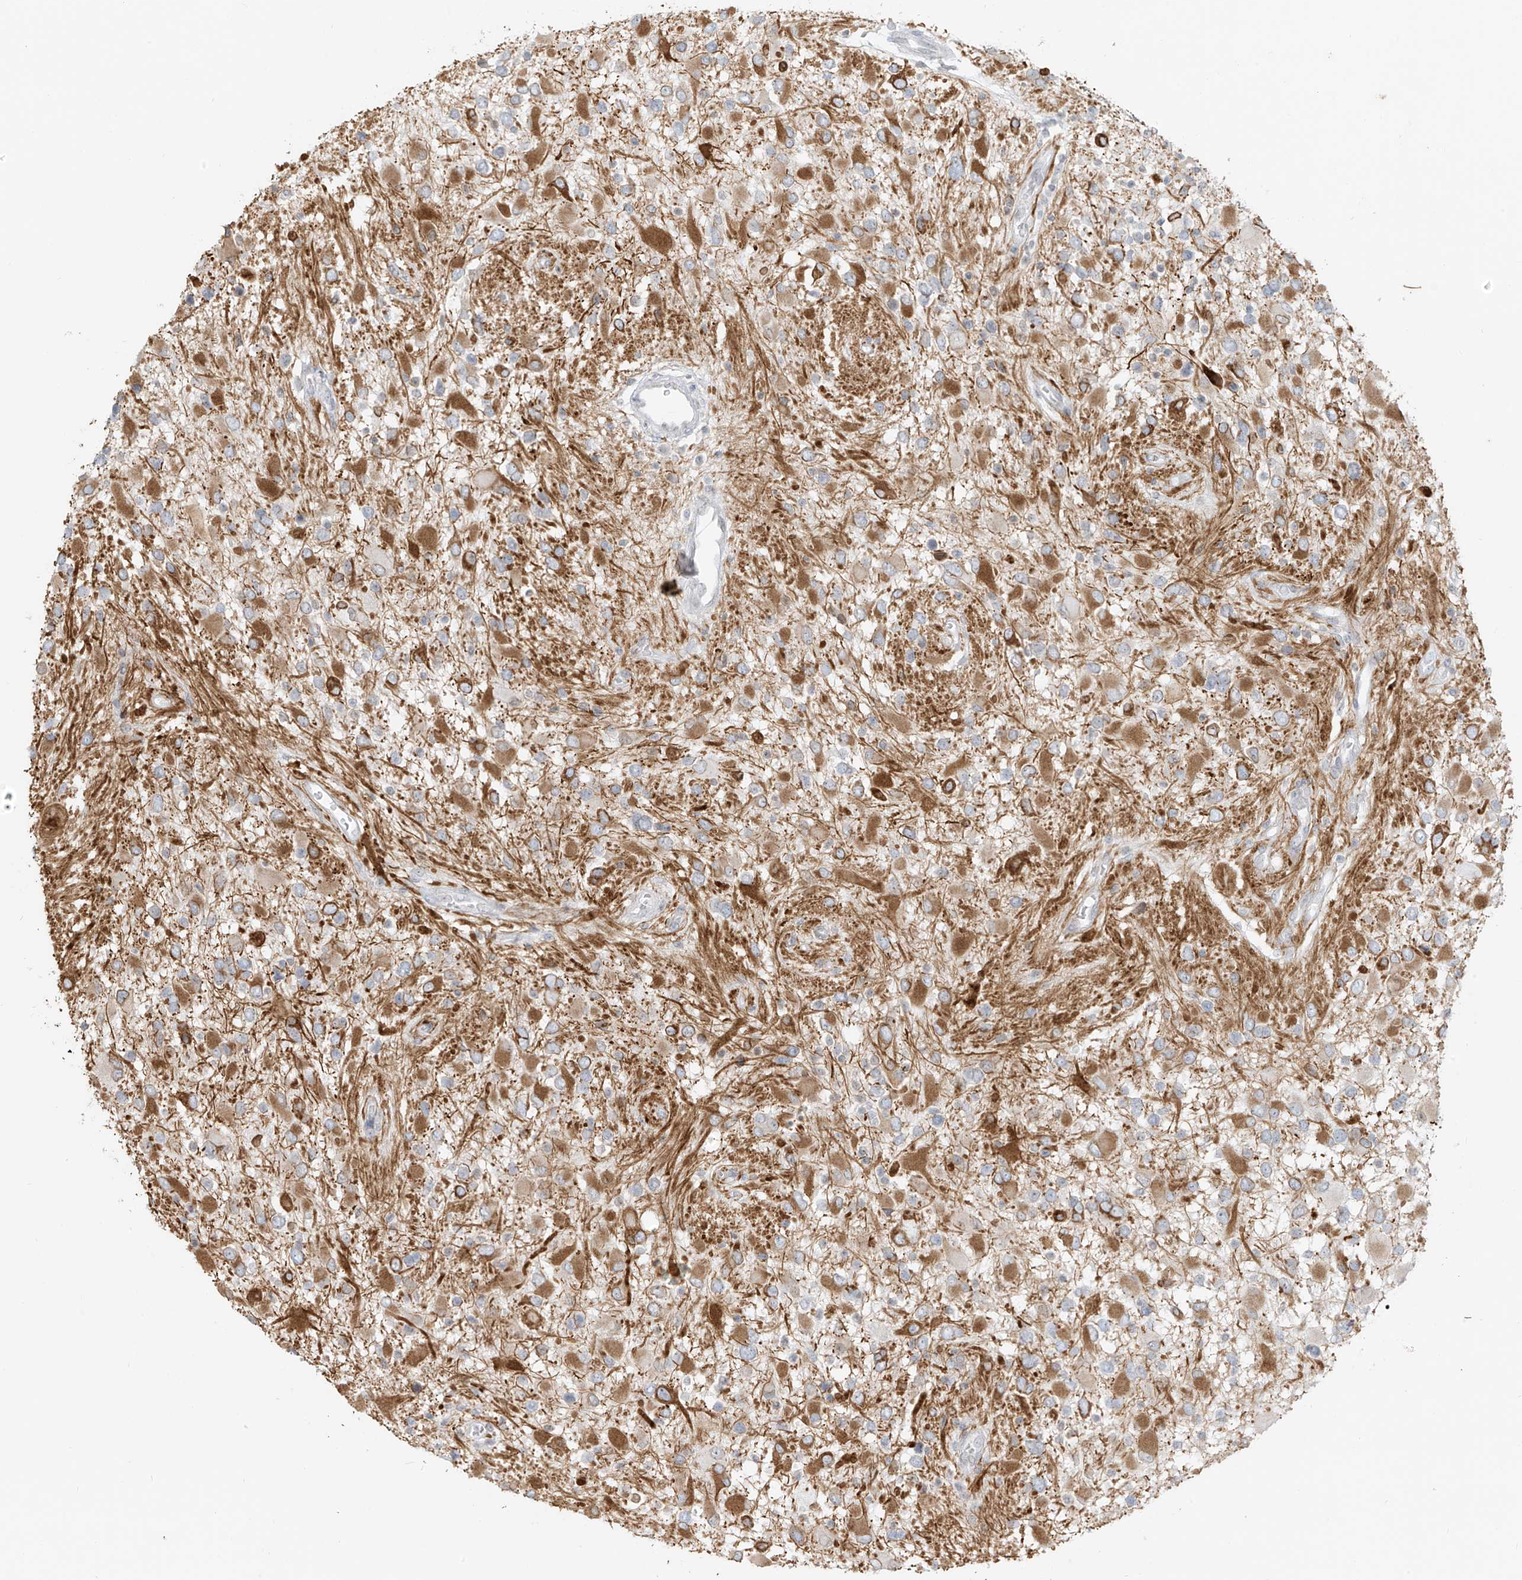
{"staining": {"intensity": "moderate", "quantity": "25%-75%", "location": "cytoplasmic/membranous"}, "tissue": "glioma", "cell_type": "Tumor cells", "image_type": "cancer", "snomed": [{"axis": "morphology", "description": "Glioma, malignant, High grade"}, {"axis": "topography", "description": "Brain"}], "caption": "Immunohistochemistry (IHC) of human malignant glioma (high-grade) reveals medium levels of moderate cytoplasmic/membranous positivity in about 25%-75% of tumor cells.", "gene": "OSBPL7", "patient": {"sex": "male", "age": 53}}